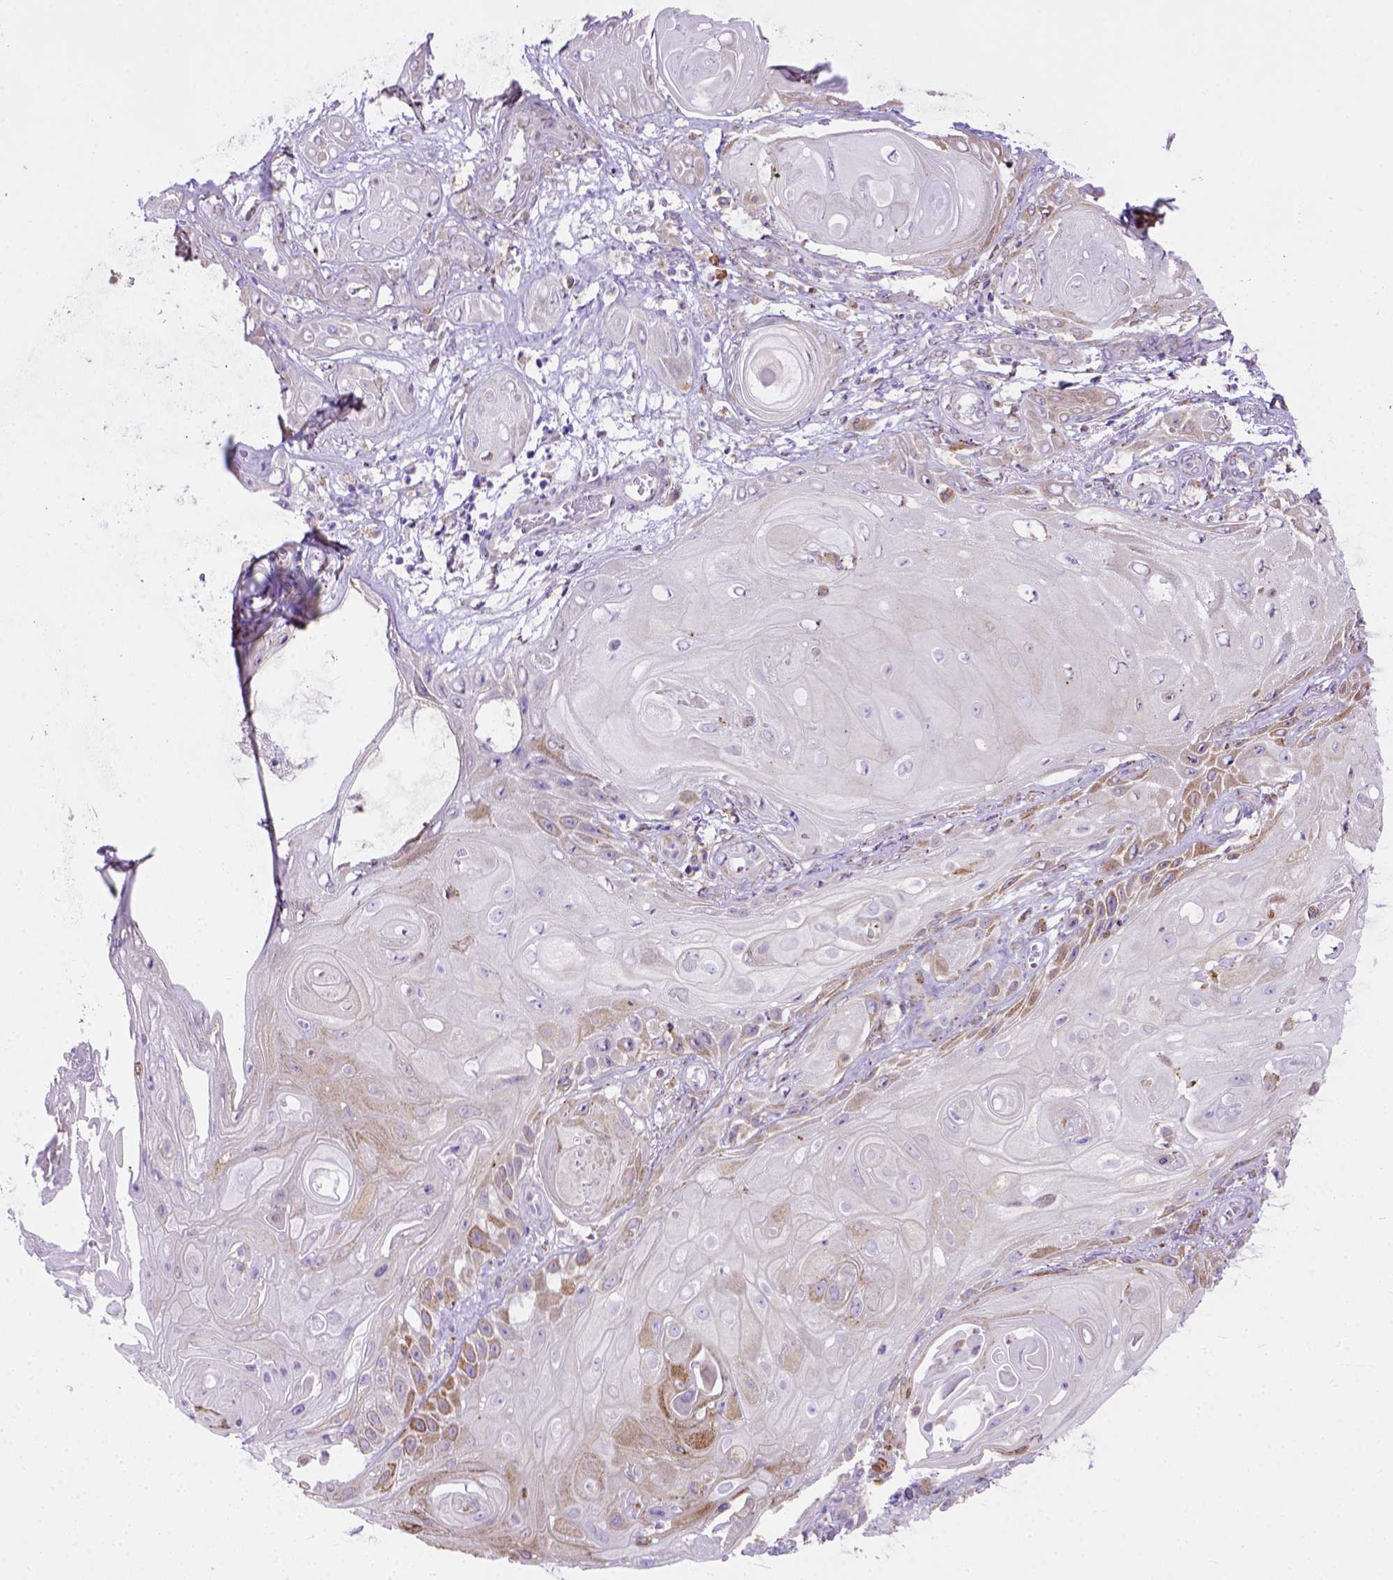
{"staining": {"intensity": "moderate", "quantity": "25%-75%", "location": "cytoplasmic/membranous"}, "tissue": "skin cancer", "cell_type": "Tumor cells", "image_type": "cancer", "snomed": [{"axis": "morphology", "description": "Squamous cell carcinoma, NOS"}, {"axis": "topography", "description": "Skin"}], "caption": "This is a histology image of IHC staining of squamous cell carcinoma (skin), which shows moderate positivity in the cytoplasmic/membranous of tumor cells.", "gene": "PLK4", "patient": {"sex": "male", "age": 62}}